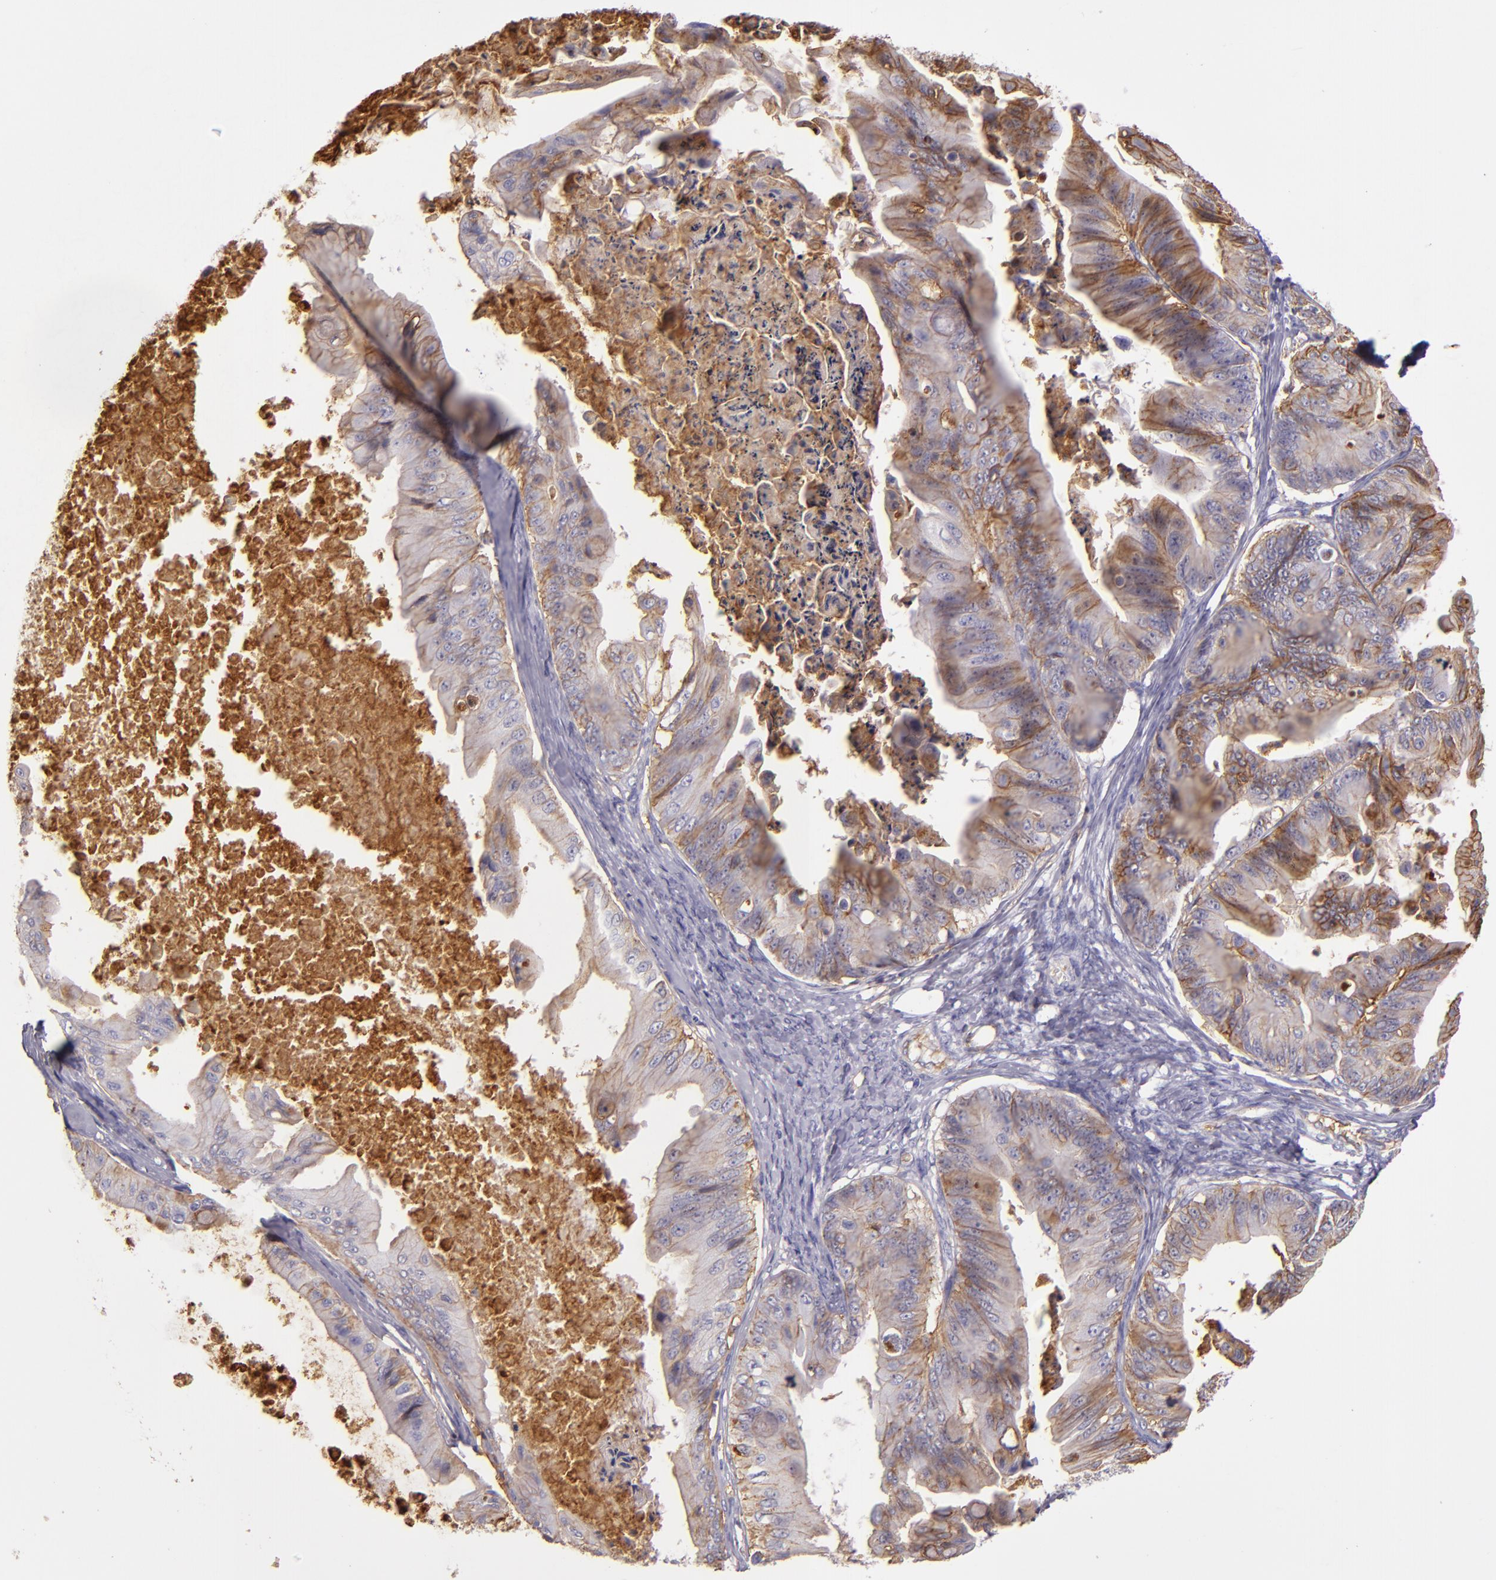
{"staining": {"intensity": "weak", "quantity": "25%-75%", "location": "cytoplasmic/membranous"}, "tissue": "ovarian cancer", "cell_type": "Tumor cells", "image_type": "cancer", "snomed": [{"axis": "morphology", "description": "Cystadenocarcinoma, mucinous, NOS"}, {"axis": "topography", "description": "Ovary"}], "caption": "A histopathology image of mucinous cystadenocarcinoma (ovarian) stained for a protein displays weak cytoplasmic/membranous brown staining in tumor cells.", "gene": "CD9", "patient": {"sex": "female", "age": 37}}